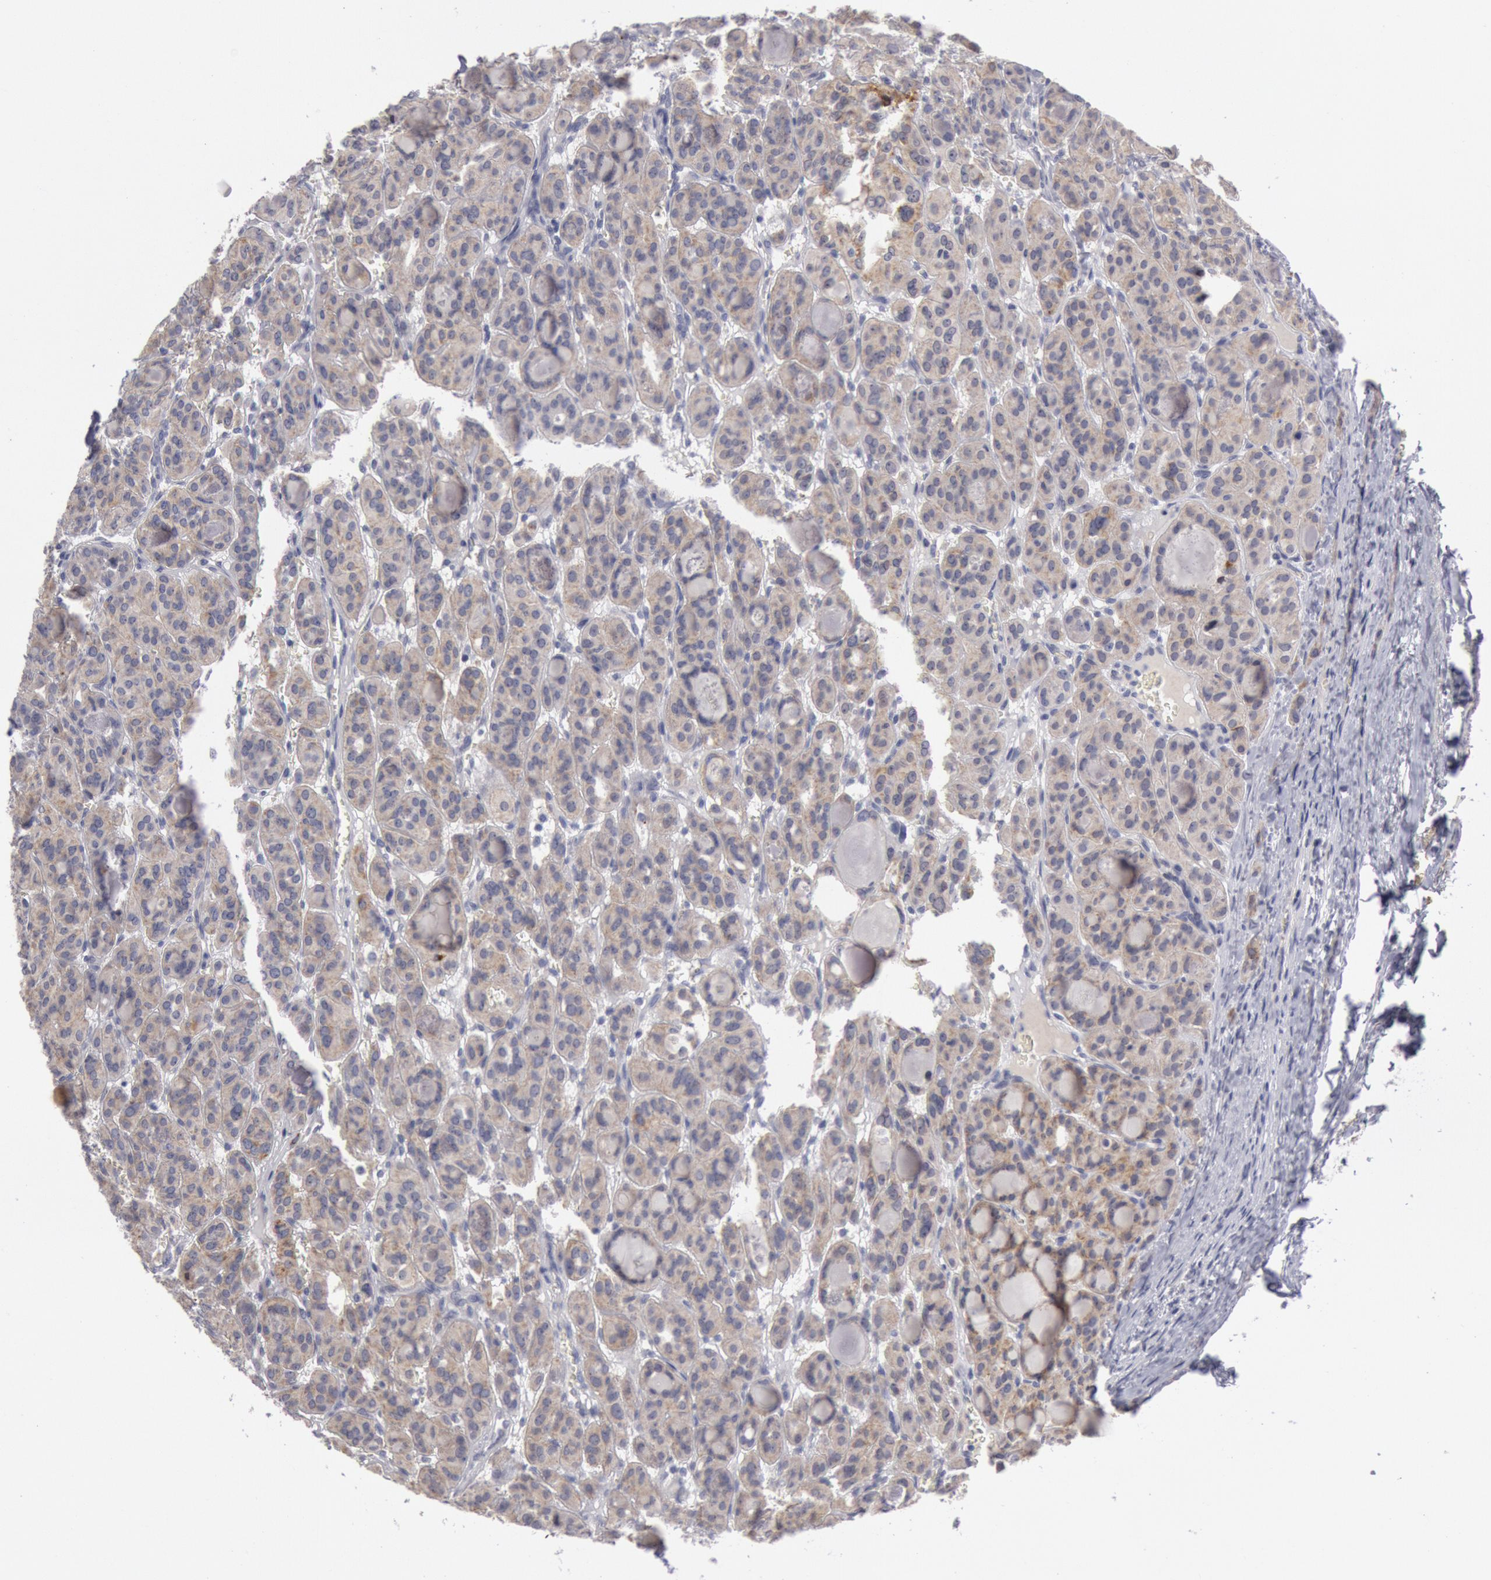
{"staining": {"intensity": "weak", "quantity": "25%-75%", "location": "cytoplasmic/membranous"}, "tissue": "thyroid cancer", "cell_type": "Tumor cells", "image_type": "cancer", "snomed": [{"axis": "morphology", "description": "Follicular adenoma carcinoma, NOS"}, {"axis": "topography", "description": "Thyroid gland"}], "caption": "Immunohistochemistry (IHC) (DAB) staining of thyroid cancer reveals weak cytoplasmic/membranous protein staining in about 25%-75% of tumor cells. (Brightfield microscopy of DAB IHC at high magnification).", "gene": "JOSD1", "patient": {"sex": "female", "age": 71}}